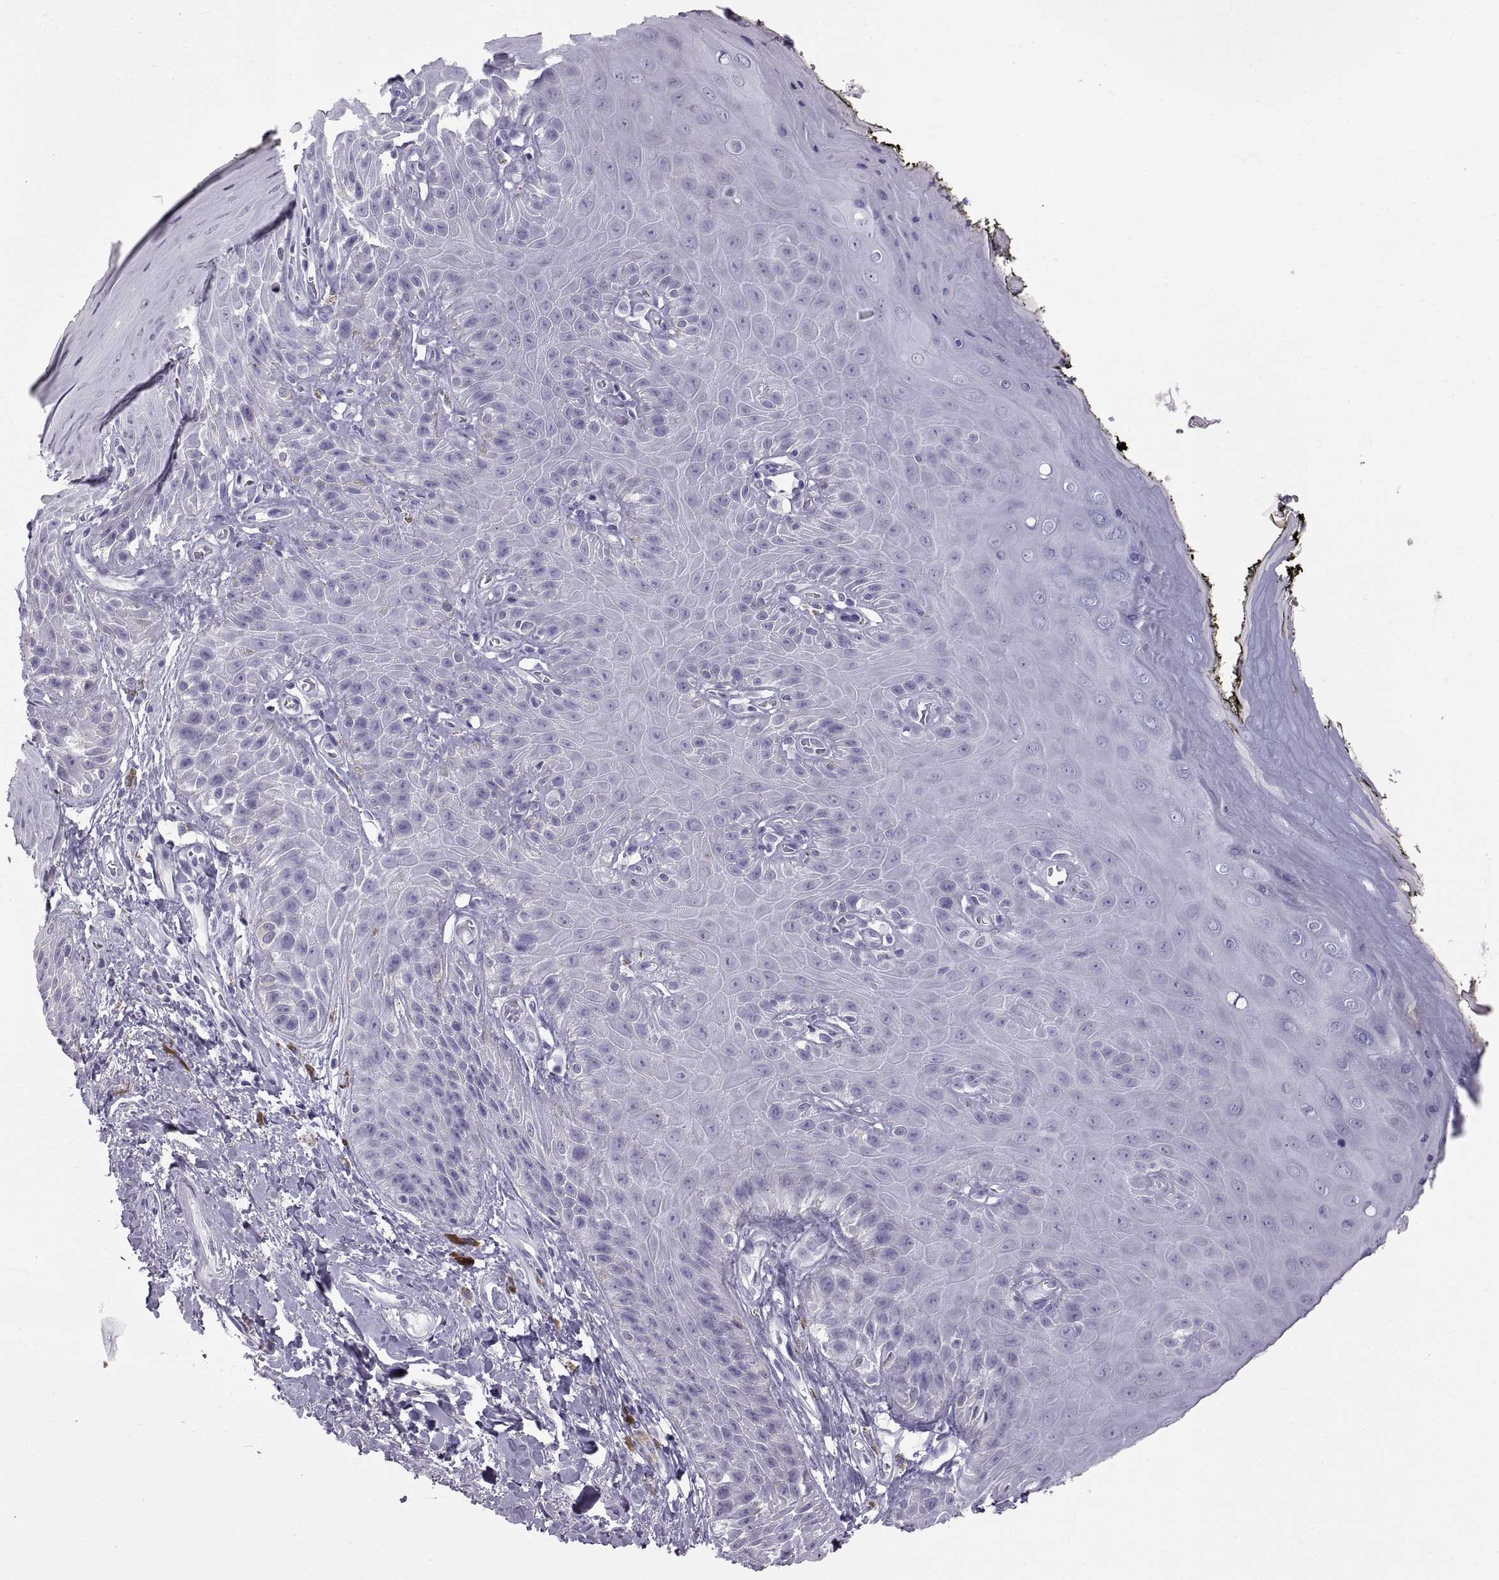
{"staining": {"intensity": "negative", "quantity": "none", "location": "none"}, "tissue": "skin", "cell_type": "Epidermal cells", "image_type": "normal", "snomed": [{"axis": "morphology", "description": "Normal tissue, NOS"}, {"axis": "topography", "description": "Anal"}, {"axis": "topography", "description": "Peripheral nerve tissue"}], "caption": "Micrograph shows no protein positivity in epidermal cells of unremarkable skin.", "gene": "WFDC8", "patient": {"sex": "male", "age": 53}}